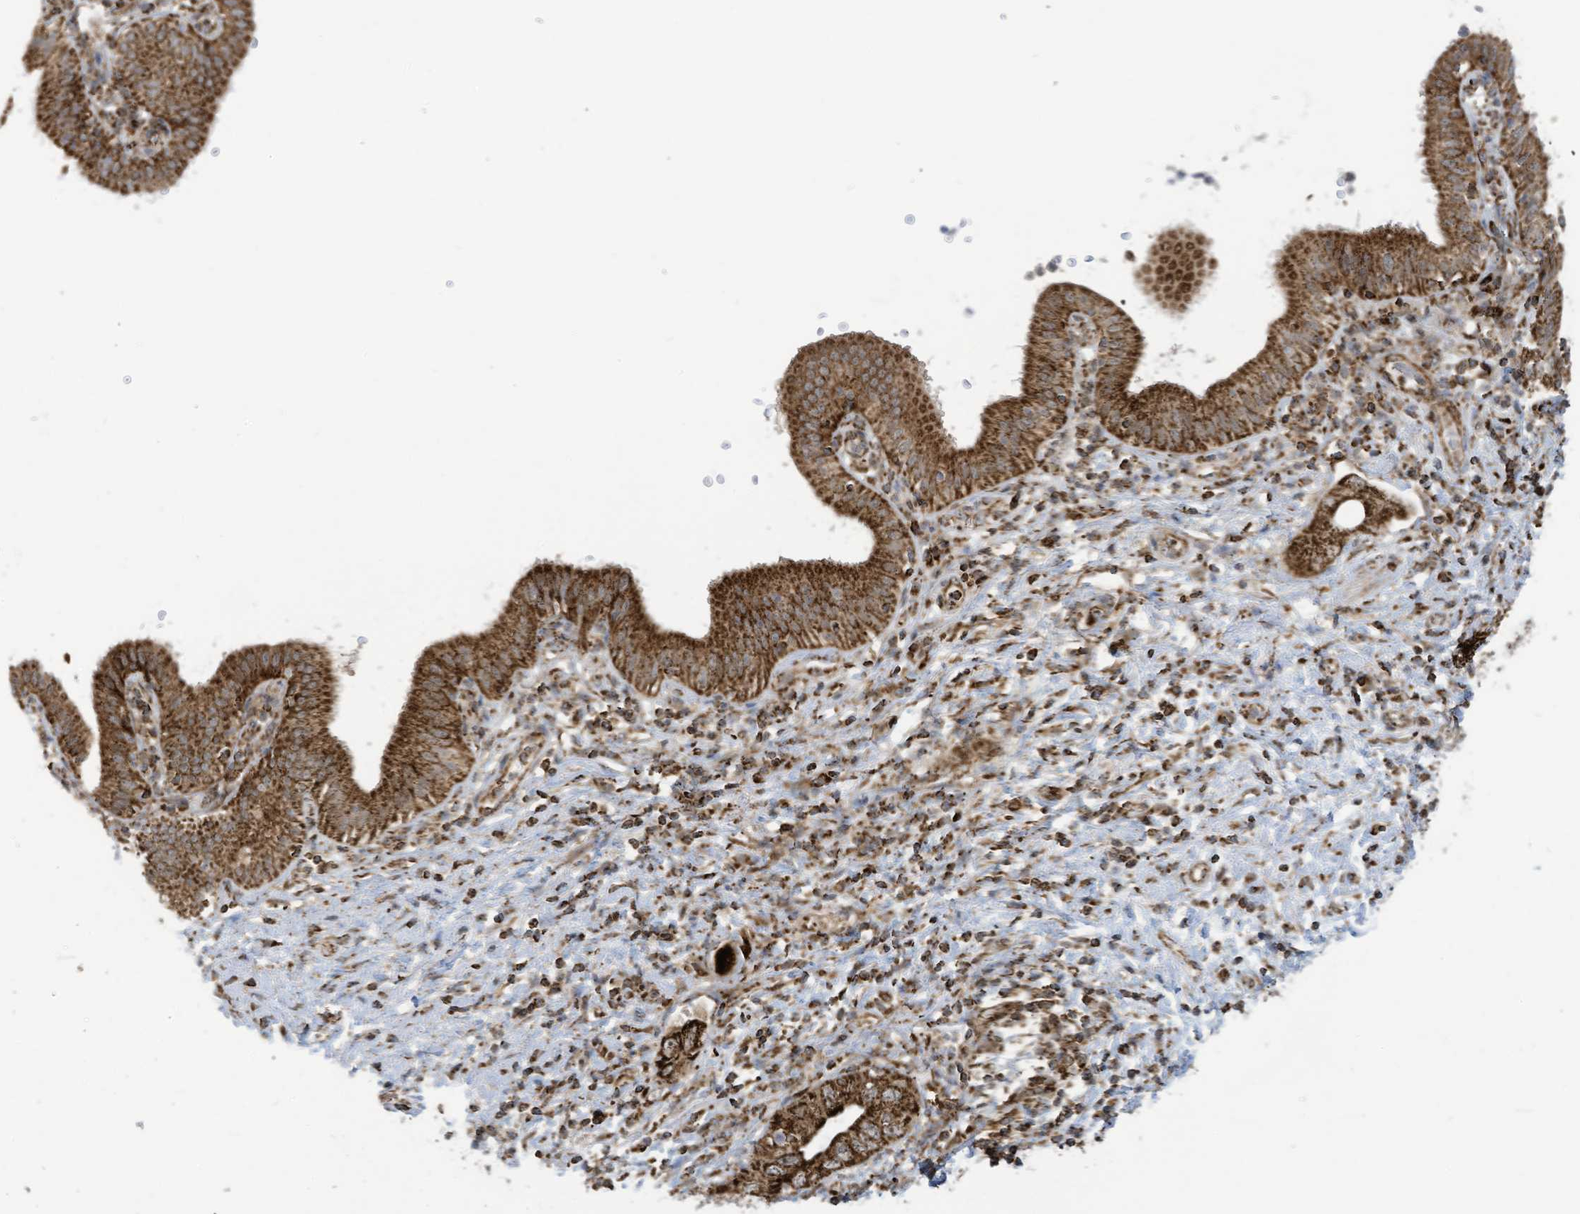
{"staining": {"intensity": "strong", "quantity": ">75%", "location": "cytoplasmic/membranous"}, "tissue": "pancreatic cancer", "cell_type": "Tumor cells", "image_type": "cancer", "snomed": [{"axis": "morphology", "description": "Adenocarcinoma, NOS"}, {"axis": "topography", "description": "Pancreas"}], "caption": "A photomicrograph of human pancreatic cancer (adenocarcinoma) stained for a protein exhibits strong cytoplasmic/membranous brown staining in tumor cells.", "gene": "COX10", "patient": {"sex": "female", "age": 73}}